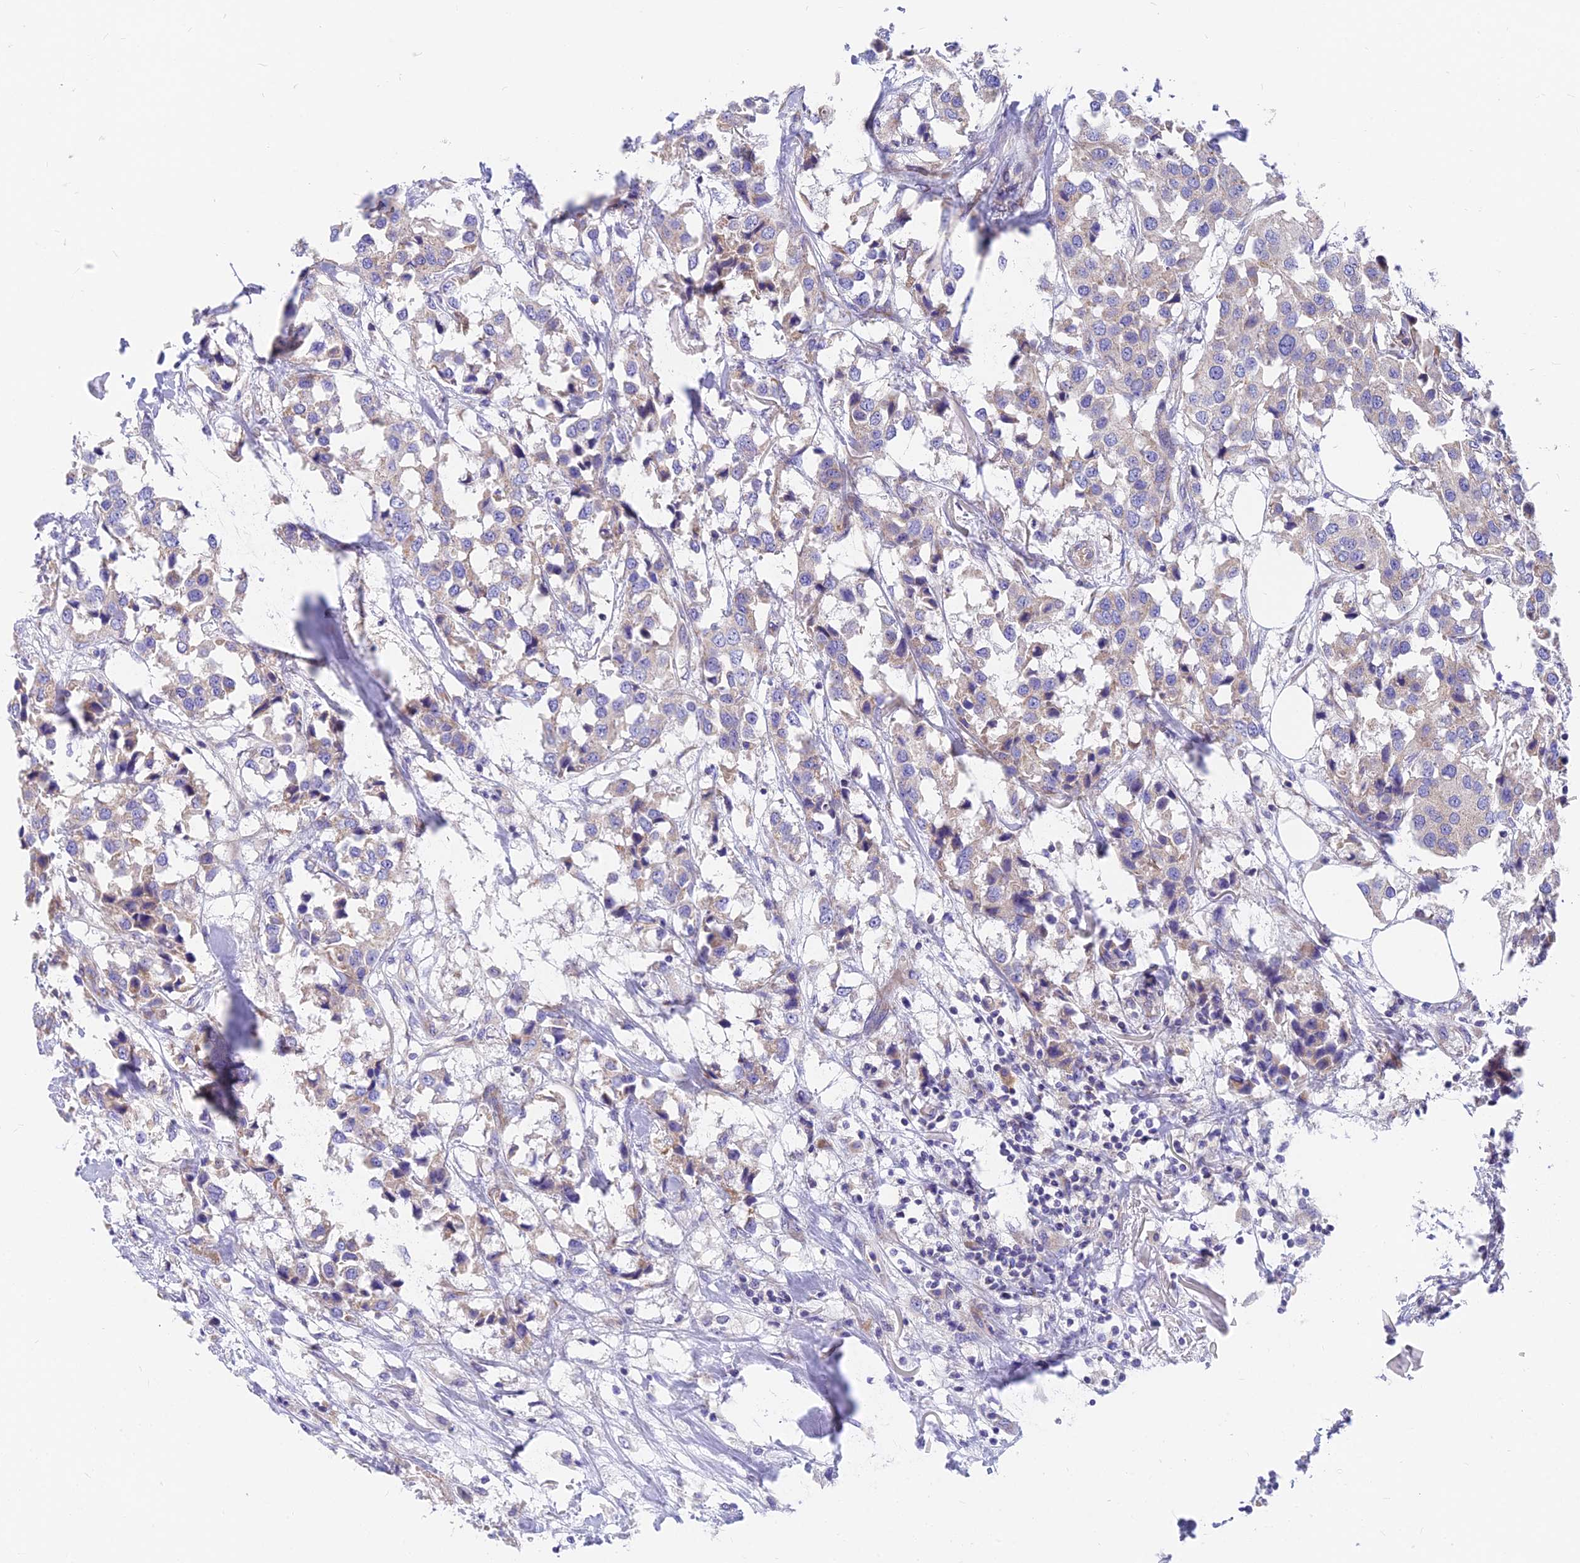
{"staining": {"intensity": "negative", "quantity": "none", "location": "none"}, "tissue": "breast cancer", "cell_type": "Tumor cells", "image_type": "cancer", "snomed": [{"axis": "morphology", "description": "Duct carcinoma"}, {"axis": "topography", "description": "Breast"}], "caption": "The histopathology image shows no significant staining in tumor cells of breast invasive ductal carcinoma.", "gene": "MVB12A", "patient": {"sex": "female", "age": 80}}